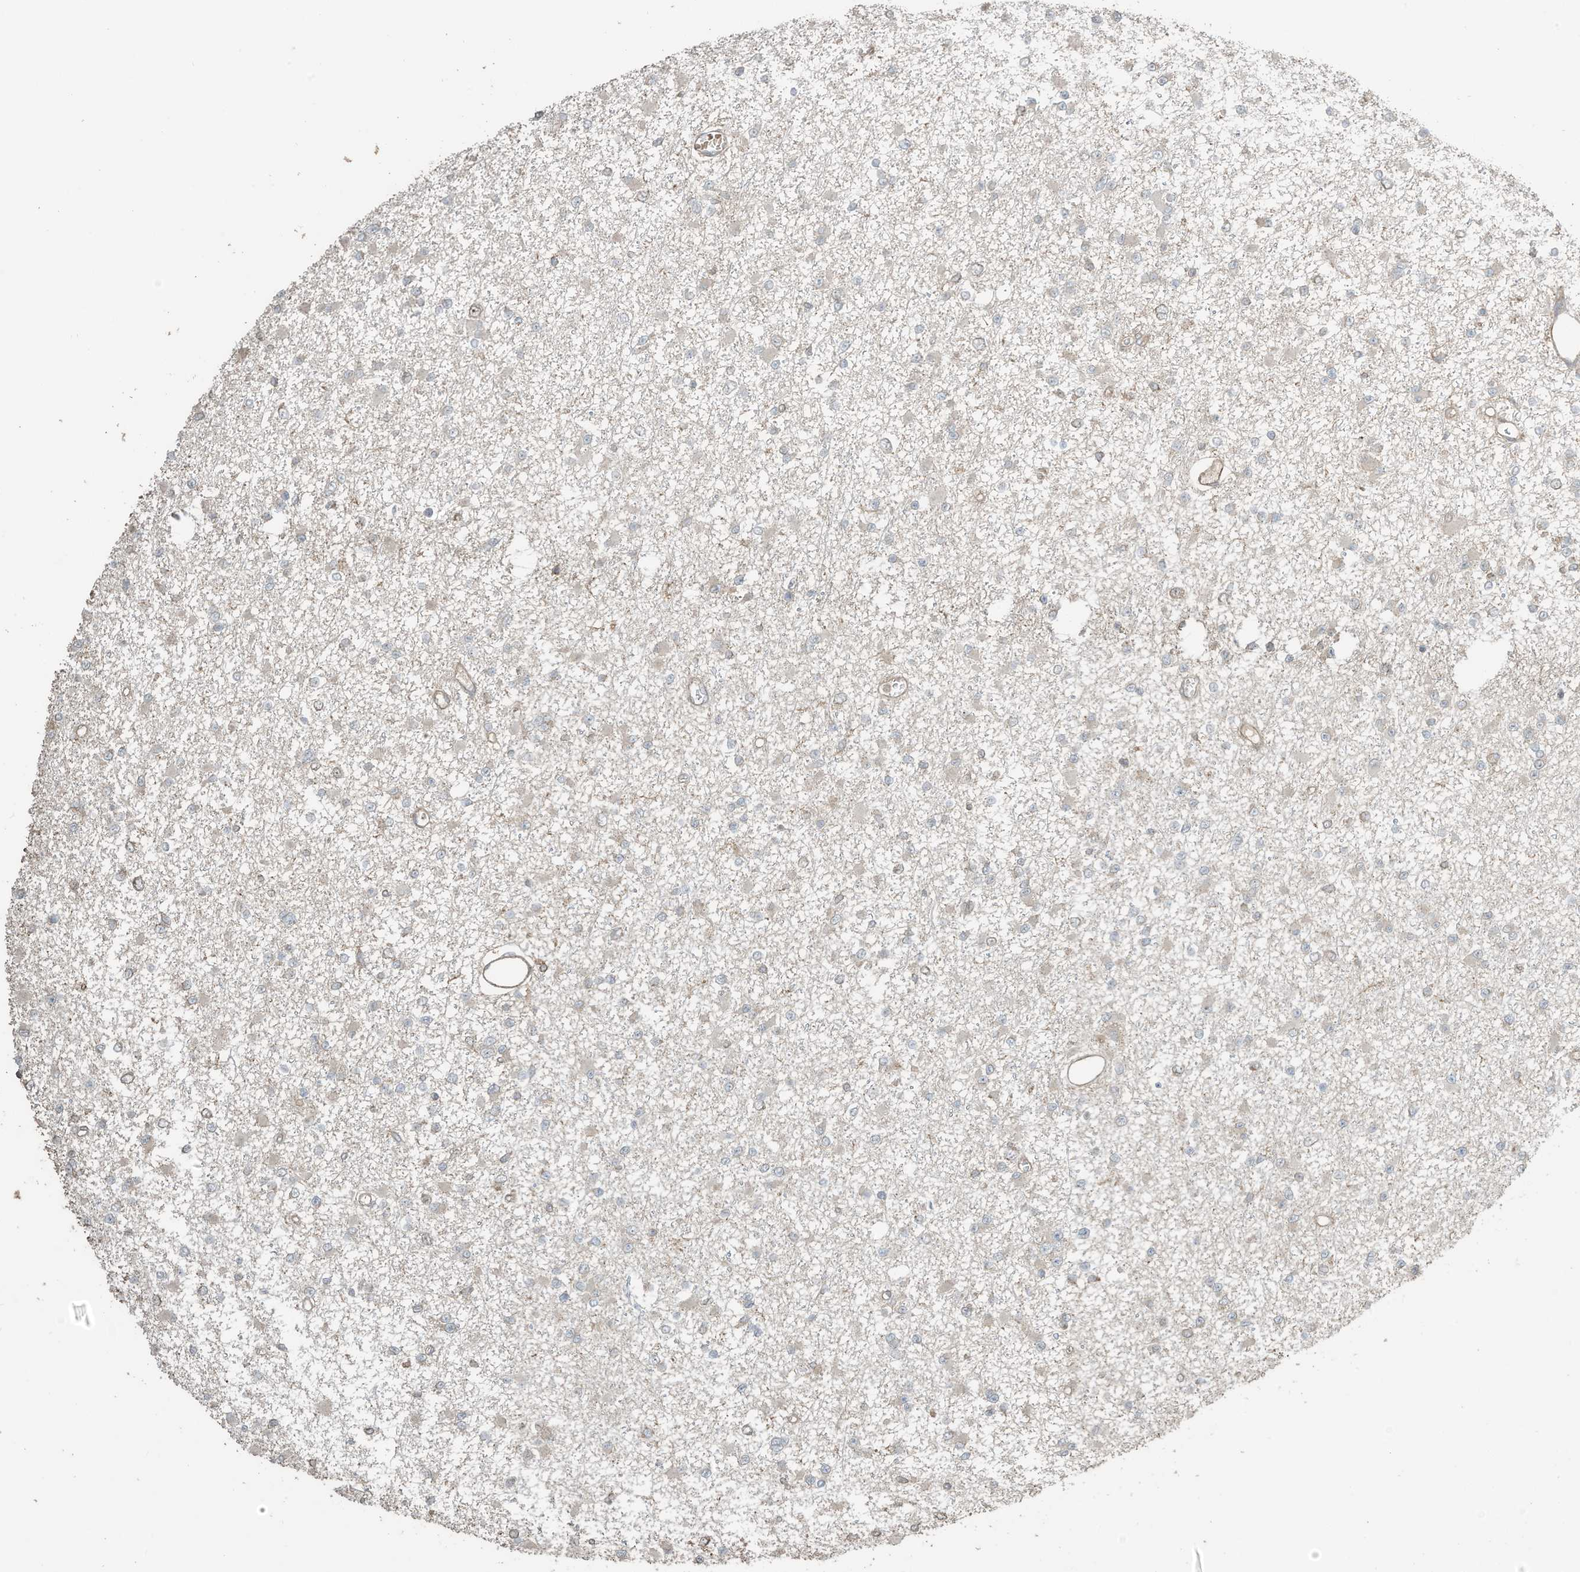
{"staining": {"intensity": "negative", "quantity": "none", "location": "none"}, "tissue": "glioma", "cell_type": "Tumor cells", "image_type": "cancer", "snomed": [{"axis": "morphology", "description": "Glioma, malignant, Low grade"}, {"axis": "topography", "description": "Brain"}], "caption": "An immunohistochemistry photomicrograph of malignant low-grade glioma is shown. There is no staining in tumor cells of malignant low-grade glioma.", "gene": "ZNF653", "patient": {"sex": "female", "age": 22}}